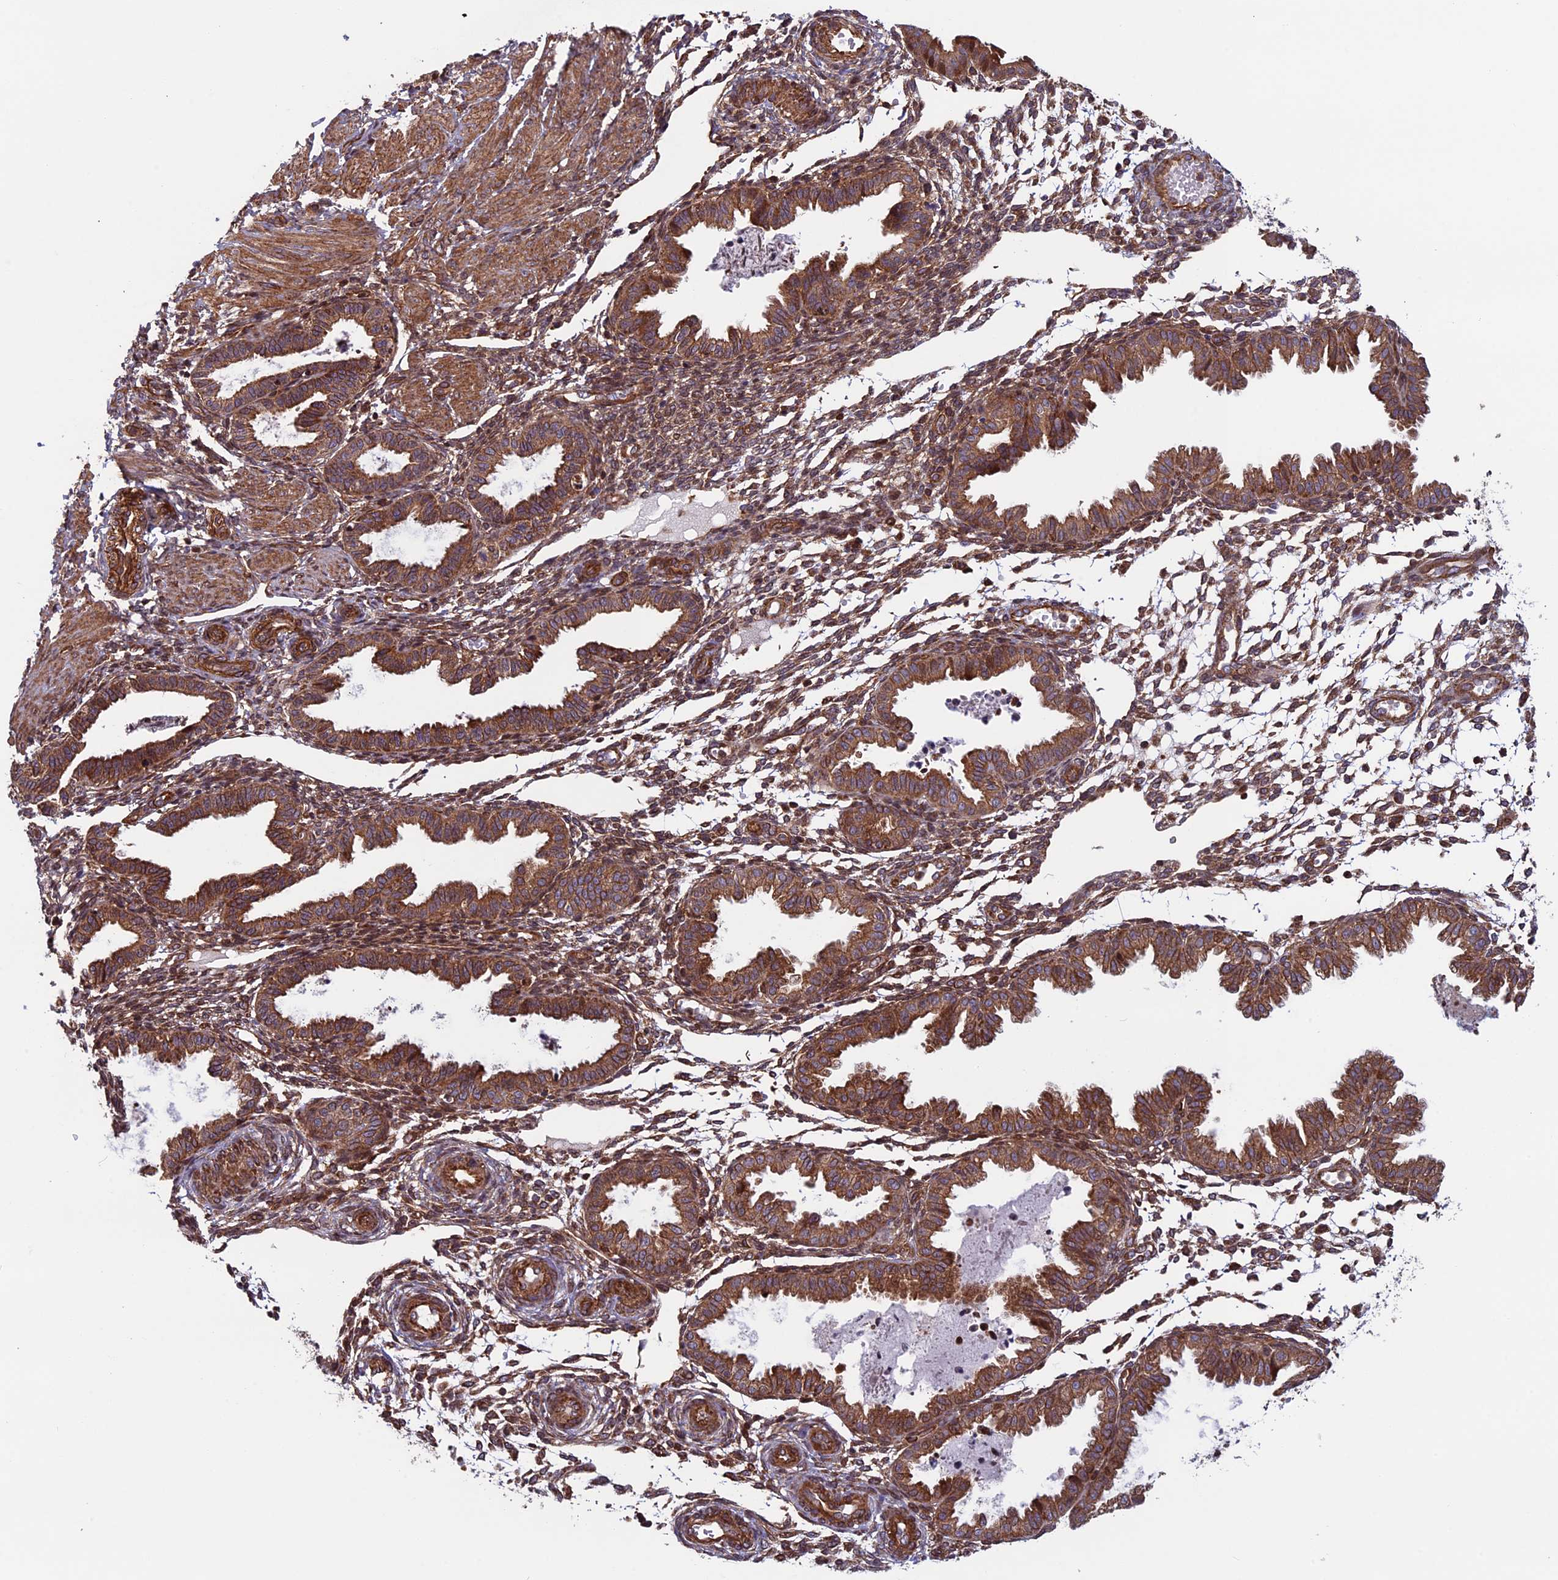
{"staining": {"intensity": "strong", "quantity": ">75%", "location": "cytoplasmic/membranous"}, "tissue": "endometrium", "cell_type": "Cells in endometrial stroma", "image_type": "normal", "snomed": [{"axis": "morphology", "description": "Normal tissue, NOS"}, {"axis": "topography", "description": "Endometrium"}], "caption": "This histopathology image displays immunohistochemistry staining of benign human endometrium, with high strong cytoplasmic/membranous staining in about >75% of cells in endometrial stroma.", "gene": "CCDC8", "patient": {"sex": "female", "age": 33}}